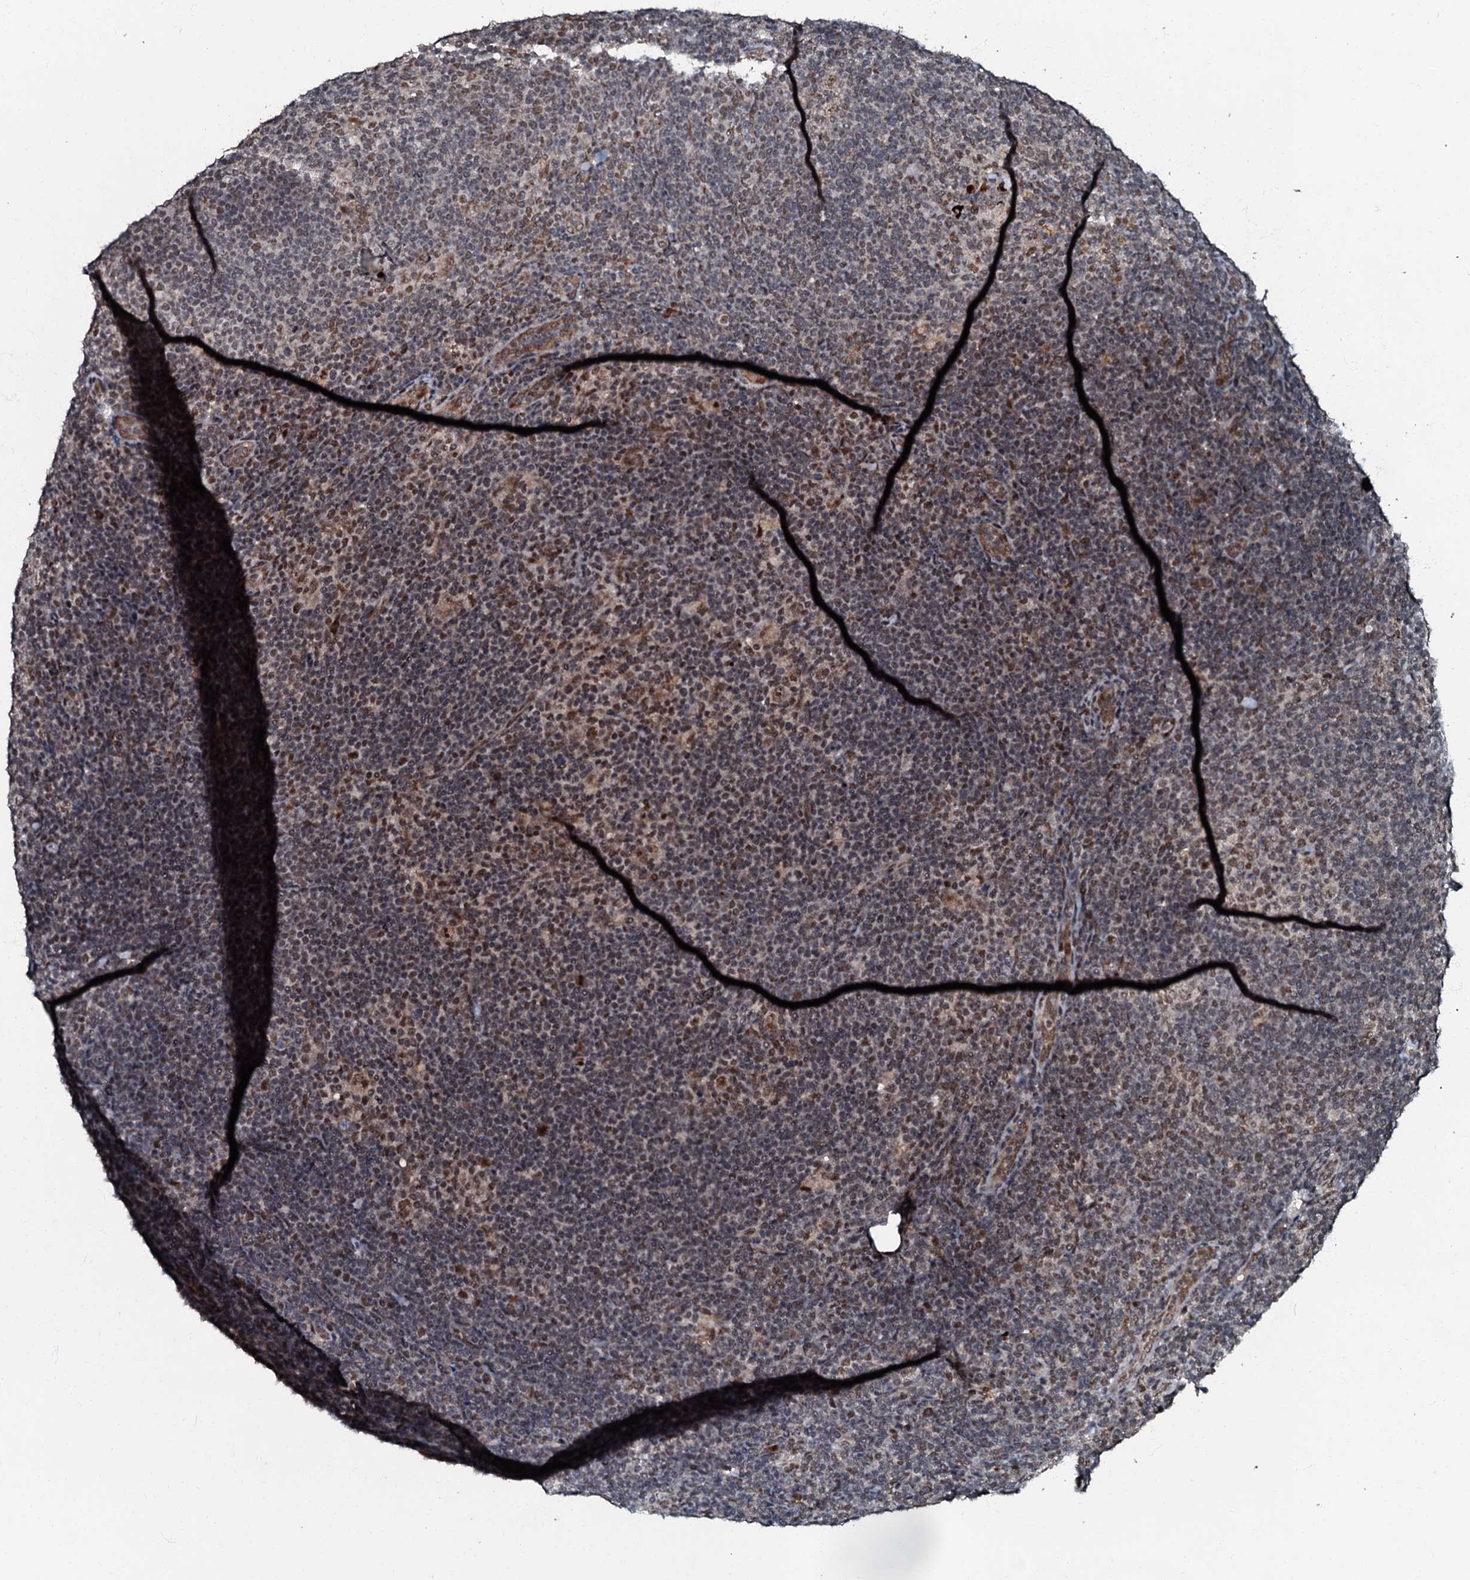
{"staining": {"intensity": "moderate", "quantity": ">75%", "location": "nuclear"}, "tissue": "lymphoma", "cell_type": "Tumor cells", "image_type": "cancer", "snomed": [{"axis": "morphology", "description": "Hodgkin's disease, NOS"}, {"axis": "topography", "description": "Lymph node"}], "caption": "High-power microscopy captured an IHC histopathology image of Hodgkin's disease, revealing moderate nuclear expression in about >75% of tumor cells.", "gene": "C18orf32", "patient": {"sex": "female", "age": 57}}